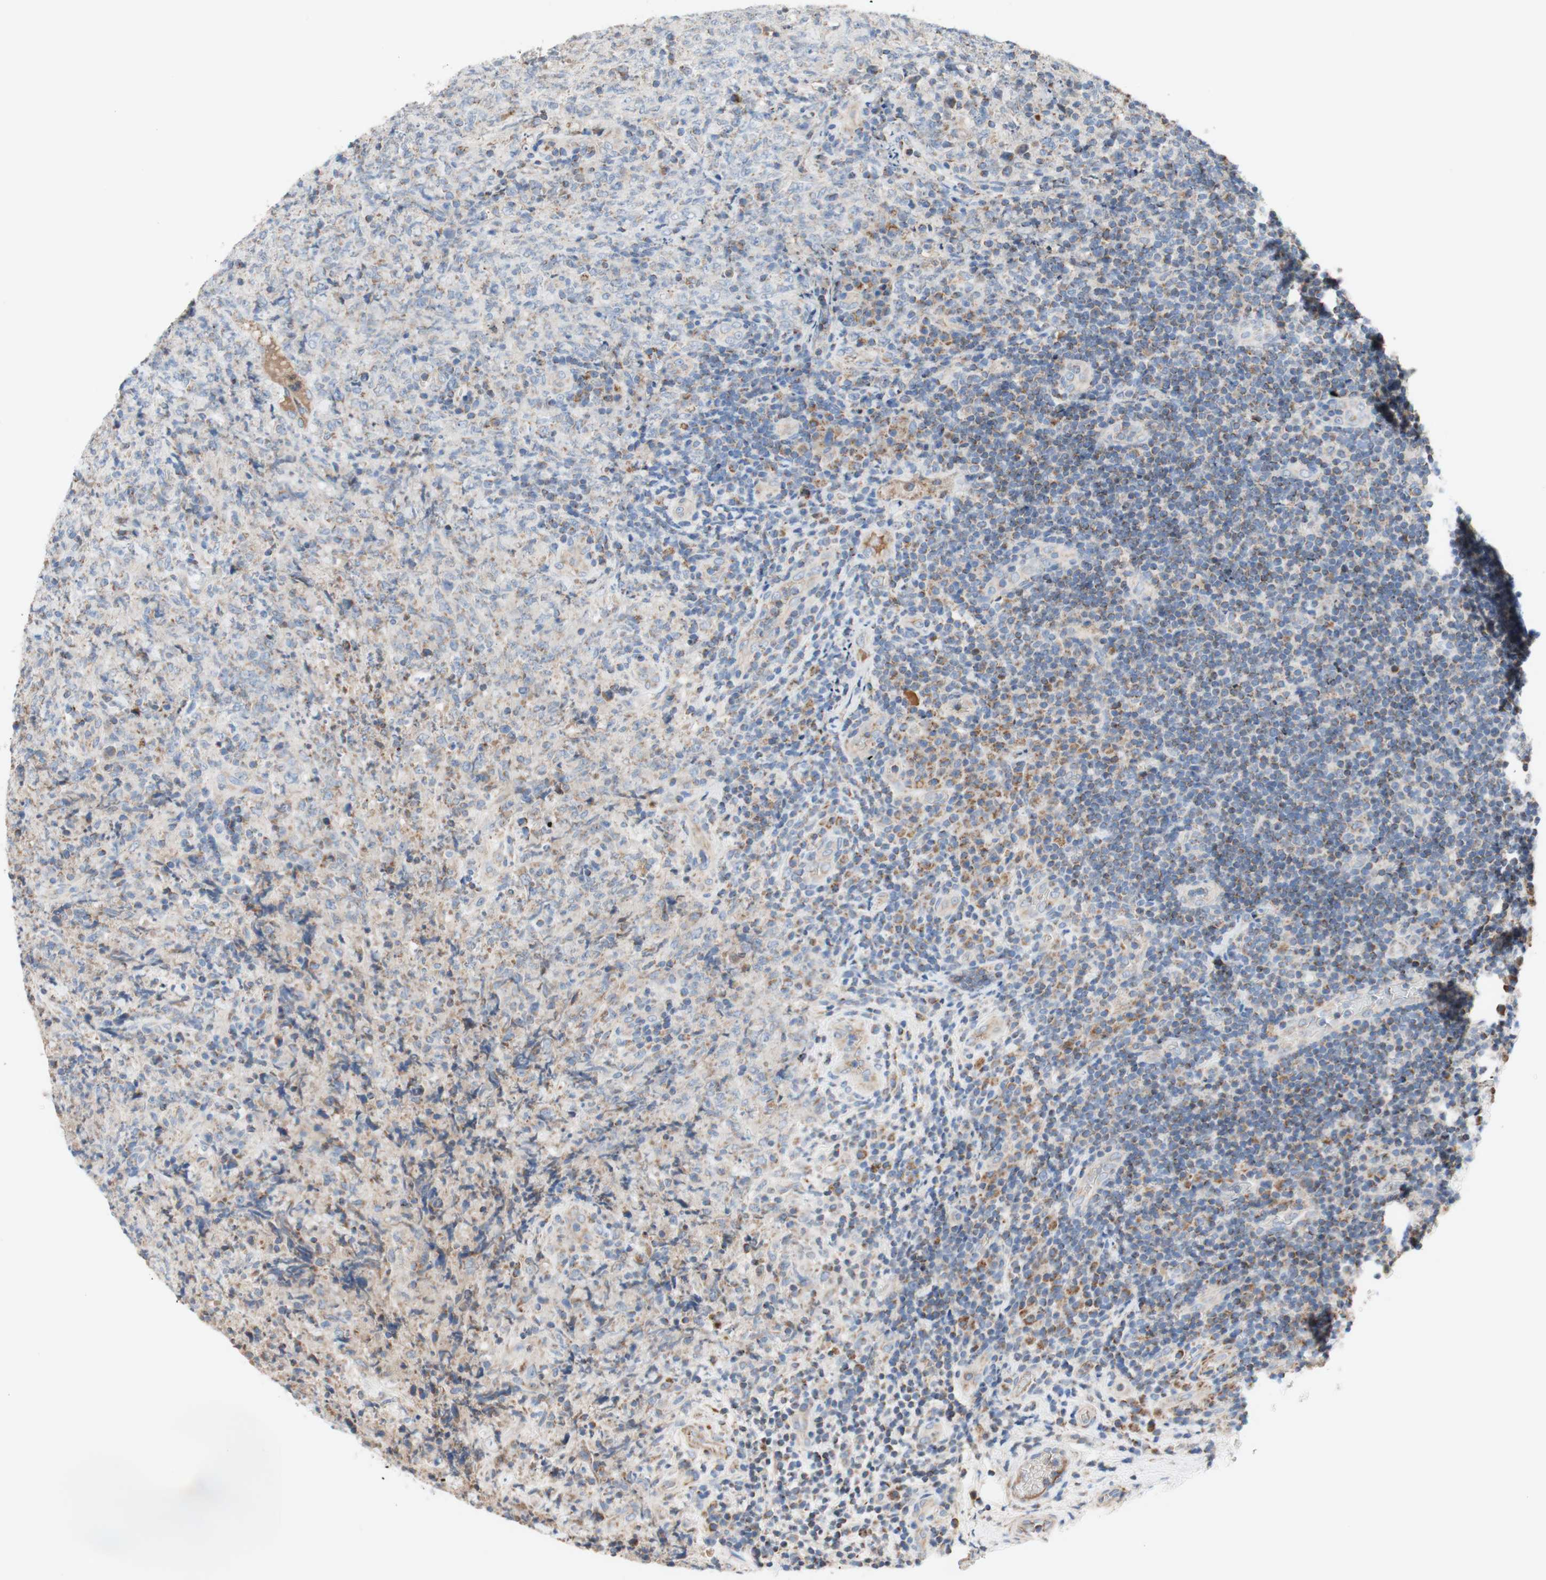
{"staining": {"intensity": "negative", "quantity": "none", "location": "none"}, "tissue": "lymphoma", "cell_type": "Tumor cells", "image_type": "cancer", "snomed": [{"axis": "morphology", "description": "Malignant lymphoma, non-Hodgkin's type, High grade"}, {"axis": "topography", "description": "Tonsil"}], "caption": "A high-resolution photomicrograph shows IHC staining of high-grade malignant lymphoma, non-Hodgkin's type, which reveals no significant staining in tumor cells.", "gene": "SDHB", "patient": {"sex": "female", "age": 36}}